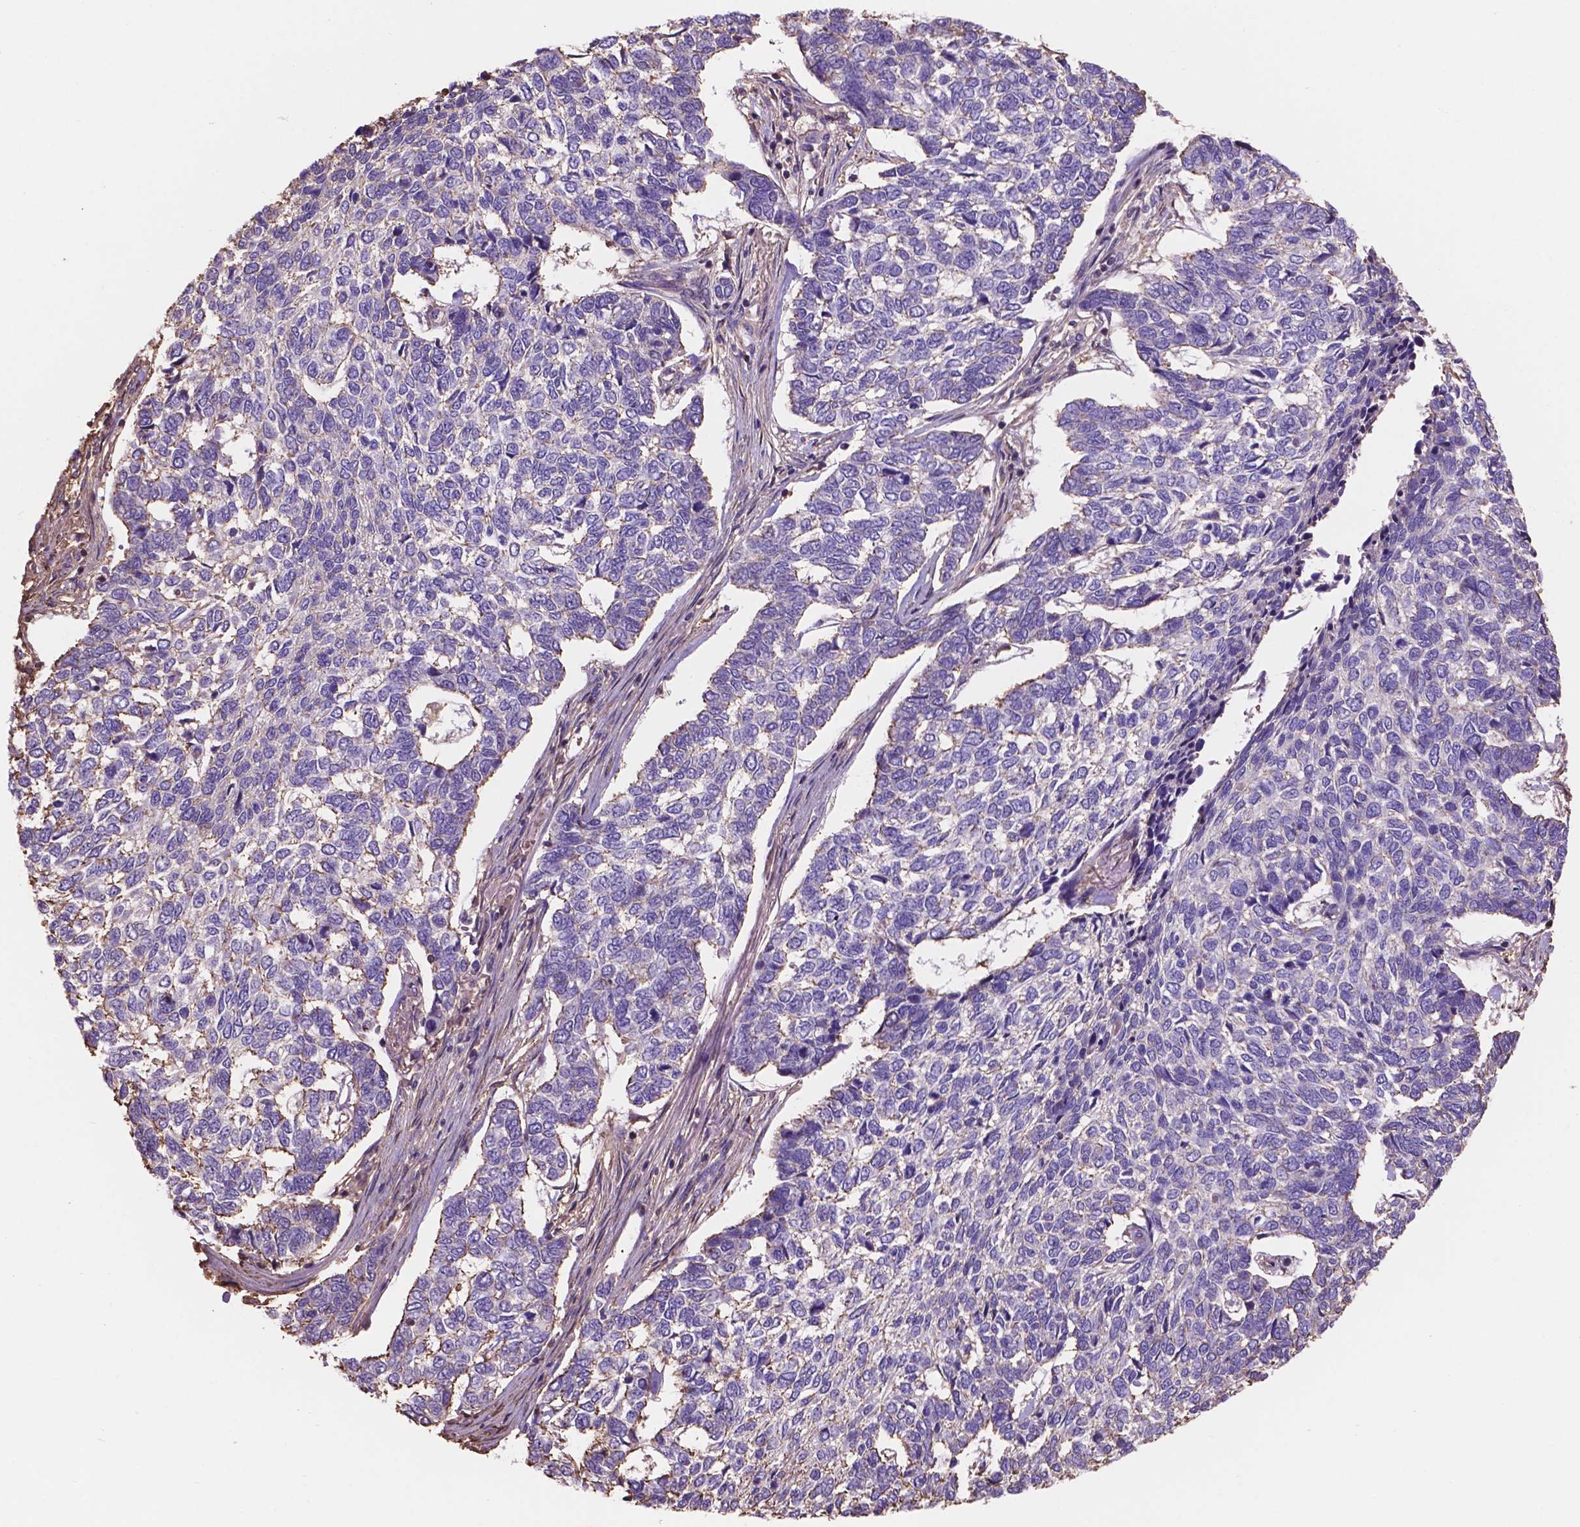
{"staining": {"intensity": "negative", "quantity": "none", "location": "none"}, "tissue": "skin cancer", "cell_type": "Tumor cells", "image_type": "cancer", "snomed": [{"axis": "morphology", "description": "Basal cell carcinoma"}, {"axis": "topography", "description": "Skin"}], "caption": "Skin basal cell carcinoma stained for a protein using immunohistochemistry (IHC) reveals no staining tumor cells.", "gene": "NIPA2", "patient": {"sex": "female", "age": 65}}